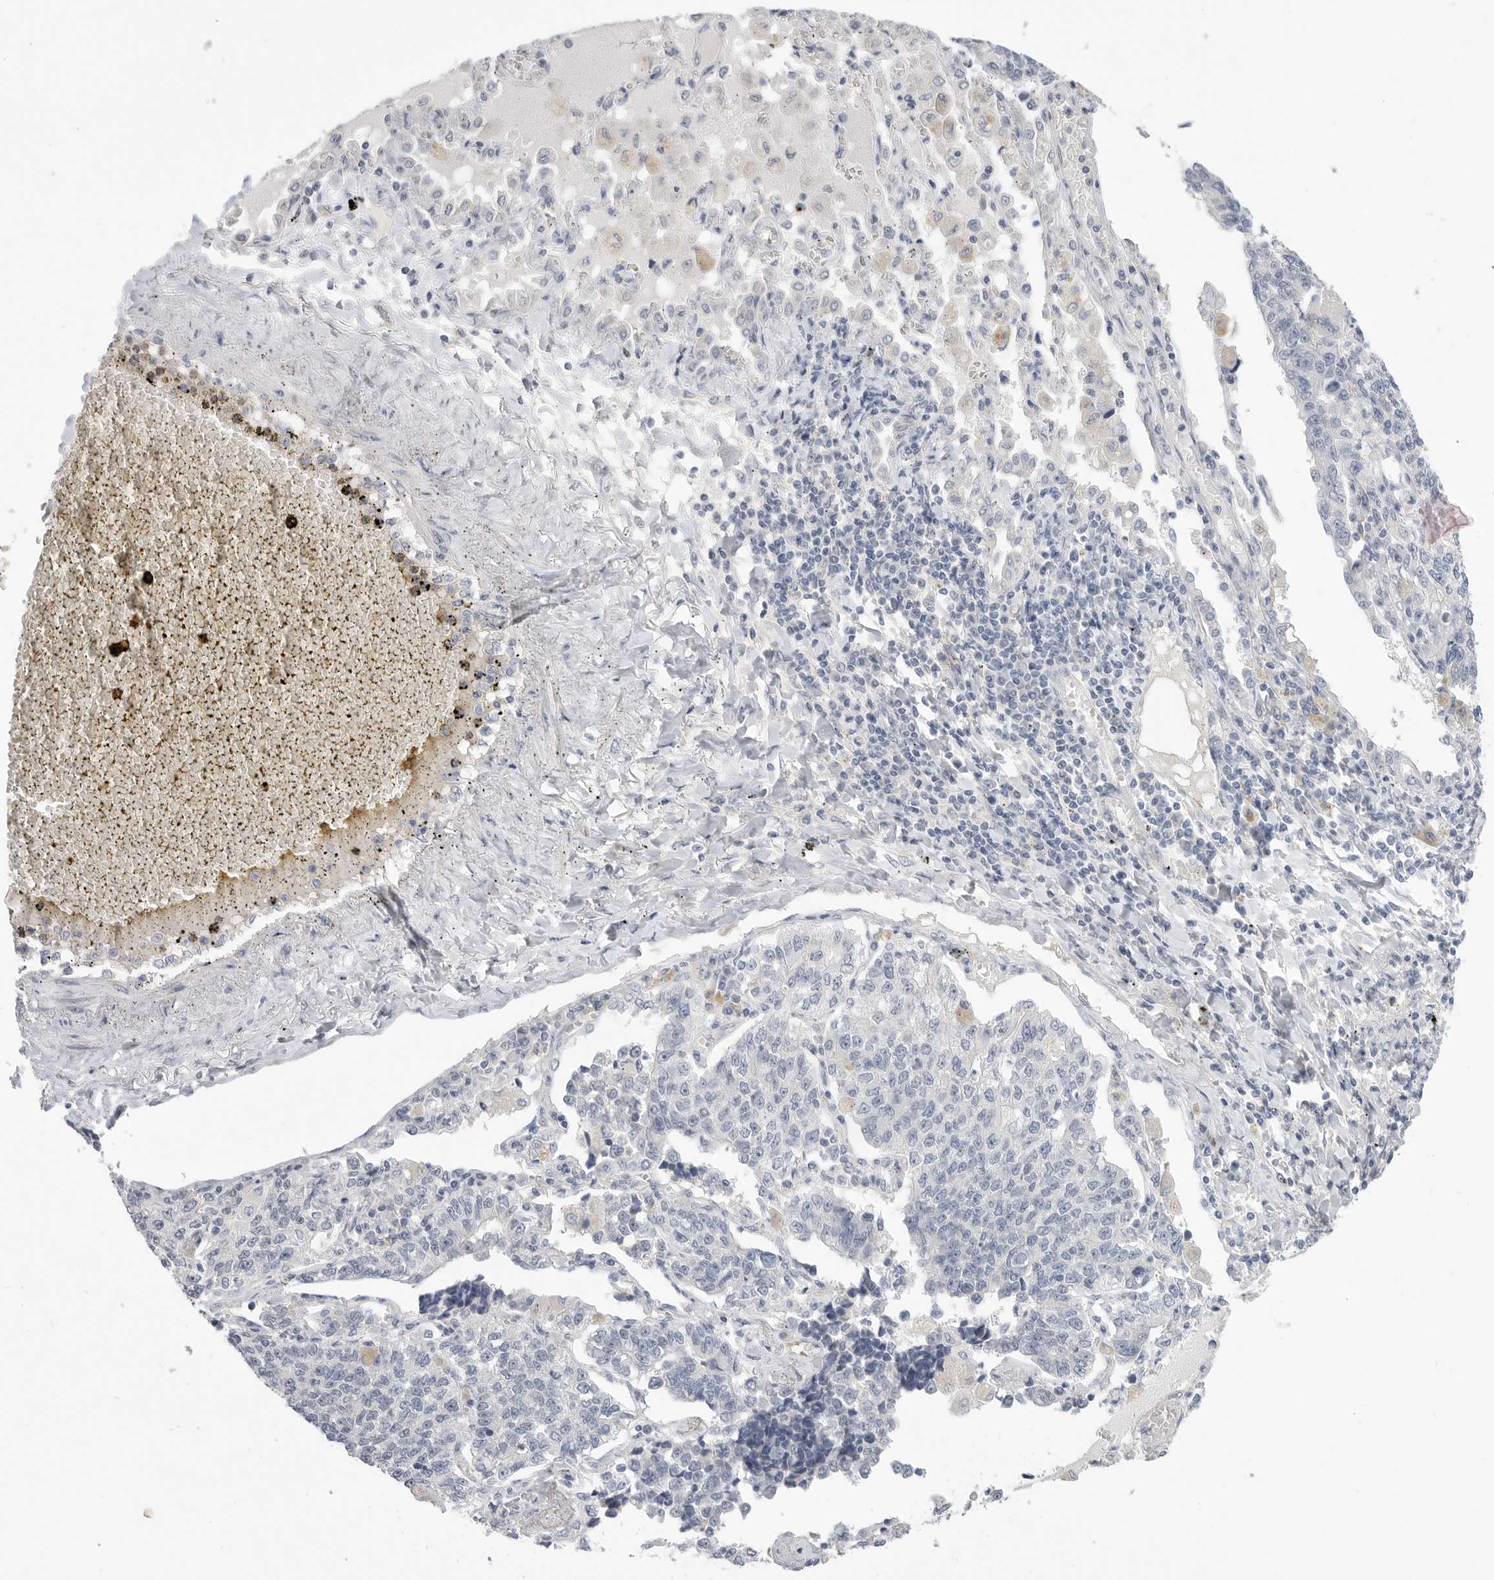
{"staining": {"intensity": "negative", "quantity": "none", "location": "none"}, "tissue": "lung cancer", "cell_type": "Tumor cells", "image_type": "cancer", "snomed": [{"axis": "morphology", "description": "Adenocarcinoma, NOS"}, {"axis": "topography", "description": "Lung"}], "caption": "Tumor cells are negative for brown protein staining in lung cancer. (DAB IHC visualized using brightfield microscopy, high magnification).", "gene": "FBN2", "patient": {"sex": "male", "age": 49}}